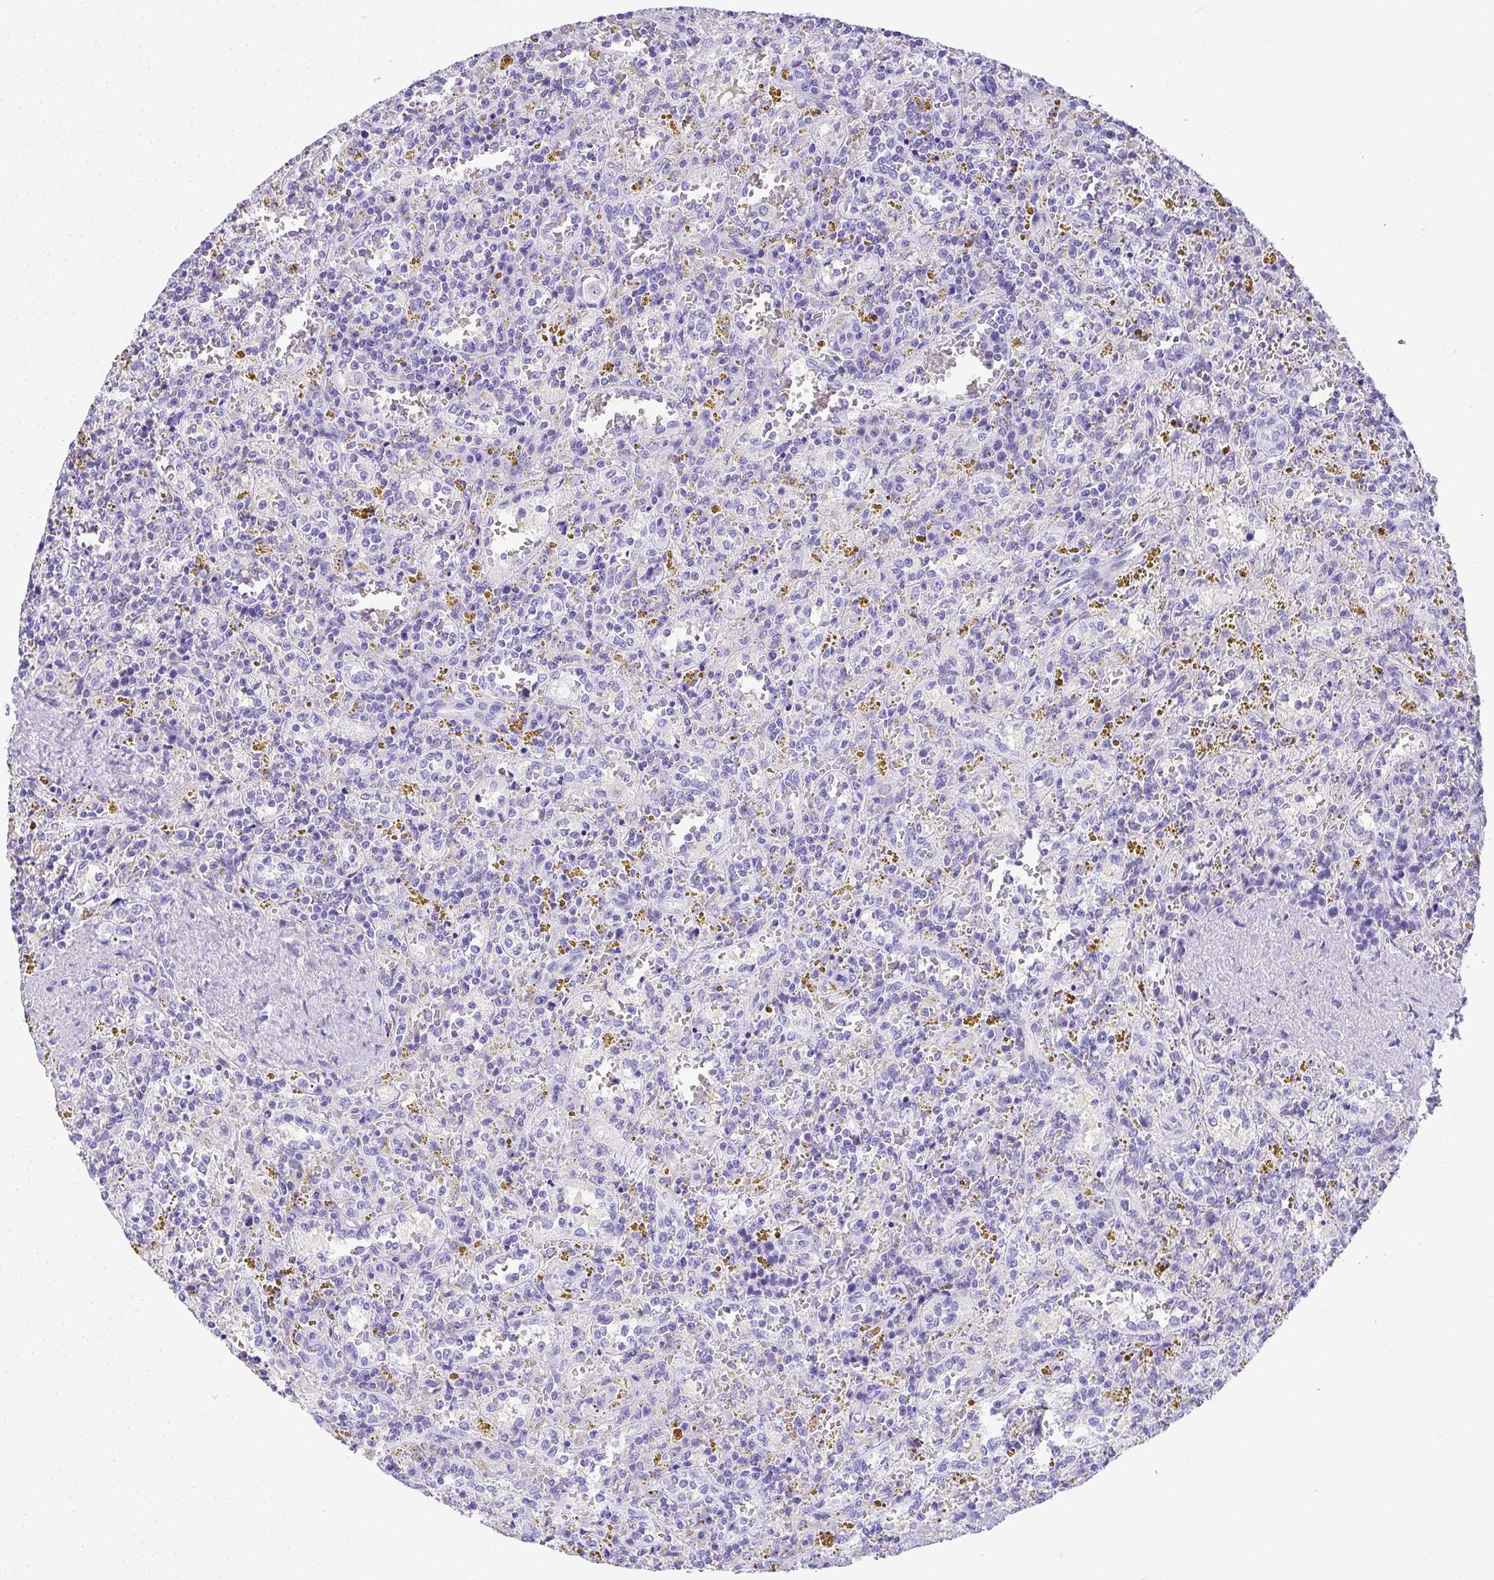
{"staining": {"intensity": "negative", "quantity": "none", "location": "none"}, "tissue": "lymphoma", "cell_type": "Tumor cells", "image_type": "cancer", "snomed": [{"axis": "morphology", "description": "Malignant lymphoma, non-Hodgkin's type, Low grade"}, {"axis": "topography", "description": "Spleen"}], "caption": "The photomicrograph exhibits no staining of tumor cells in low-grade malignant lymphoma, non-Hodgkin's type.", "gene": "AVIL", "patient": {"sex": "female", "age": 65}}